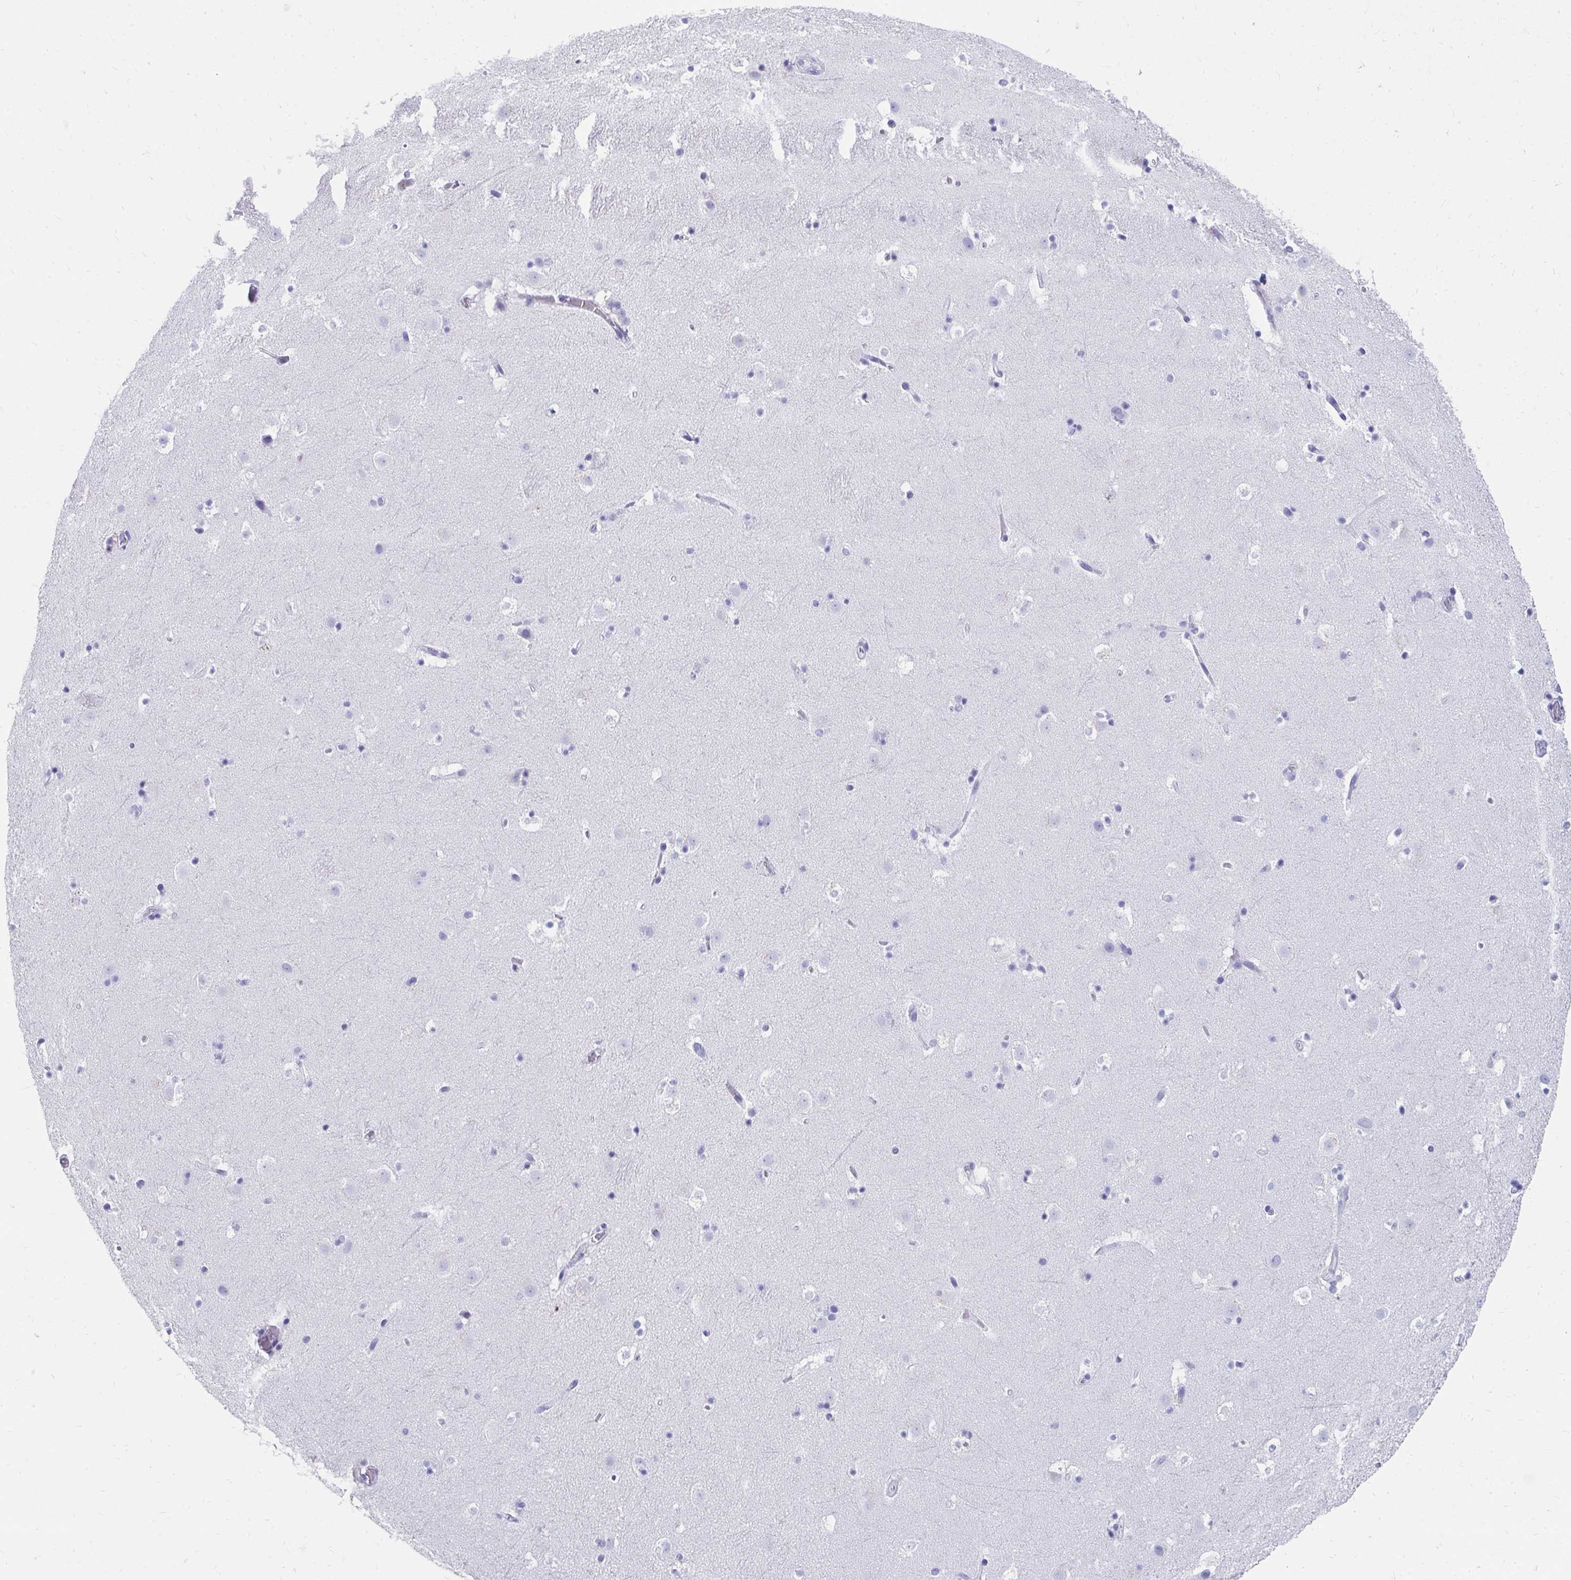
{"staining": {"intensity": "negative", "quantity": "none", "location": "none"}, "tissue": "caudate", "cell_type": "Glial cells", "image_type": "normal", "snomed": [{"axis": "morphology", "description": "Normal tissue, NOS"}, {"axis": "topography", "description": "Lateral ventricle wall"}], "caption": "This is an immunohistochemistry micrograph of normal caudate. There is no positivity in glial cells.", "gene": "HGD", "patient": {"sex": "male", "age": 37}}